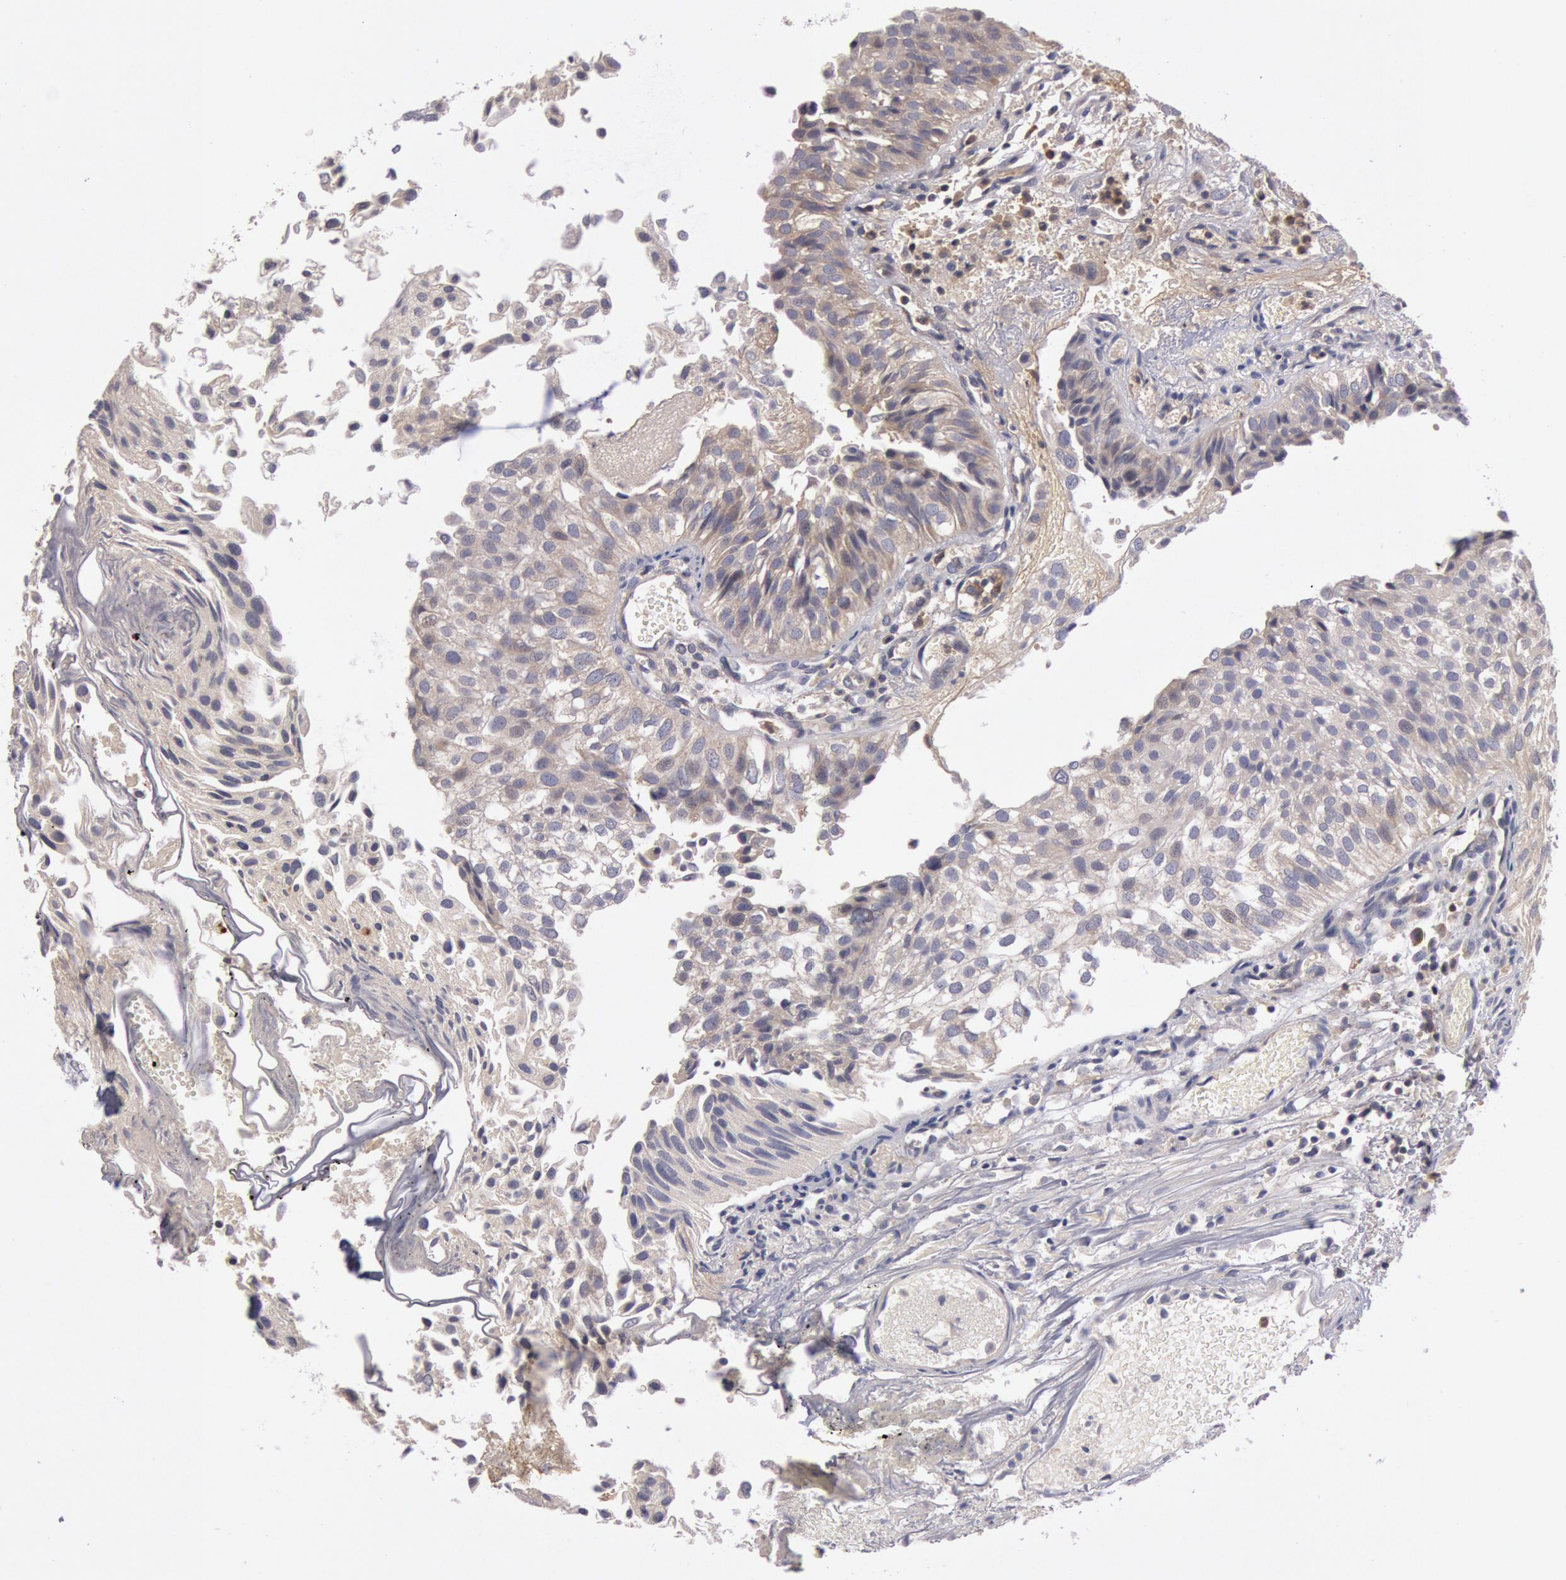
{"staining": {"intensity": "weak", "quantity": ">75%", "location": "cytoplasmic/membranous"}, "tissue": "urothelial cancer", "cell_type": "Tumor cells", "image_type": "cancer", "snomed": [{"axis": "morphology", "description": "Urothelial carcinoma, Low grade"}, {"axis": "topography", "description": "Urinary bladder"}], "caption": "Urothelial cancer was stained to show a protein in brown. There is low levels of weak cytoplasmic/membranous staining in approximately >75% of tumor cells.", "gene": "PIK3R1", "patient": {"sex": "female", "age": 89}}